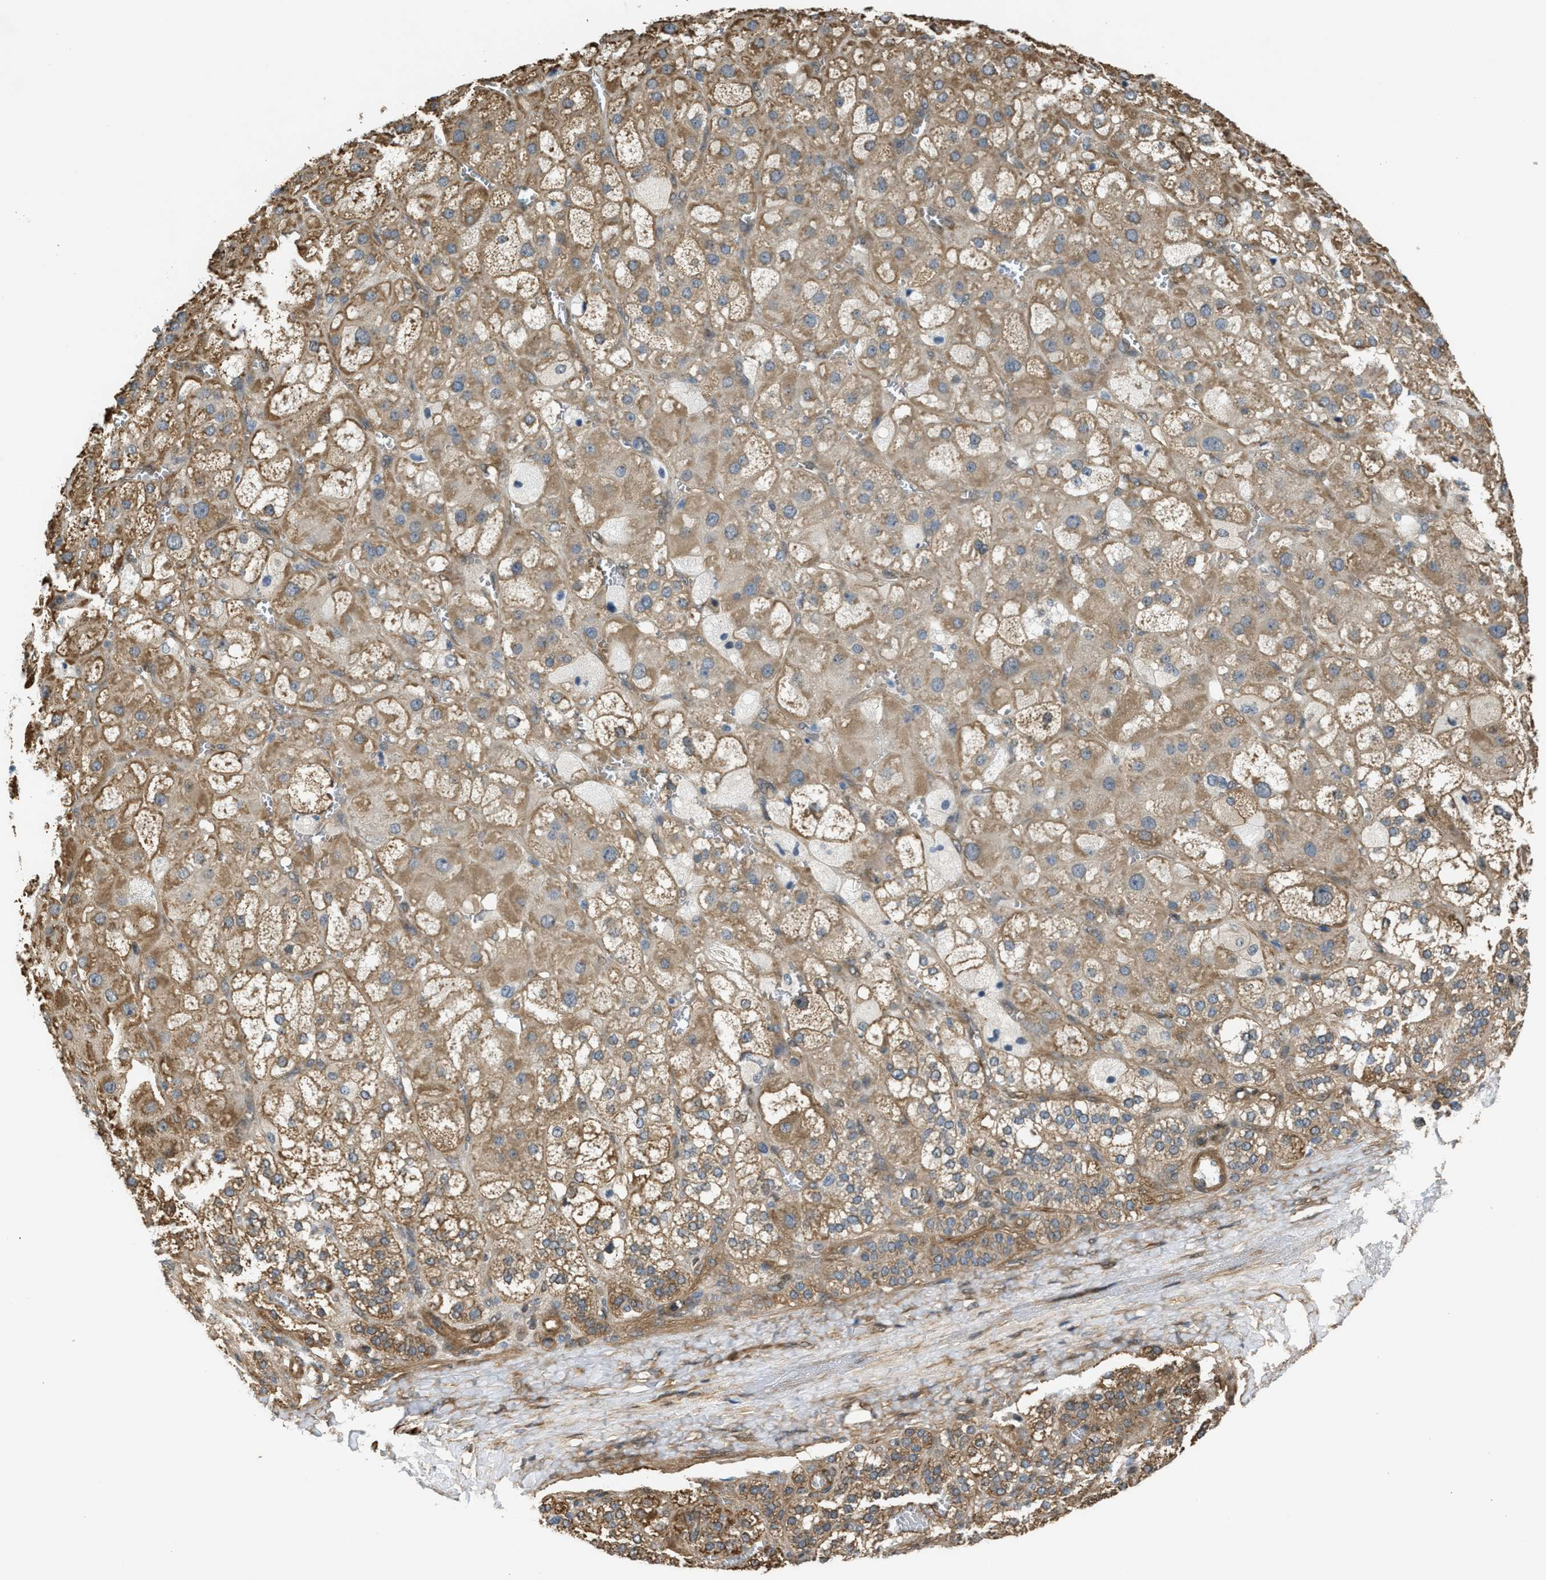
{"staining": {"intensity": "moderate", "quantity": ">75%", "location": "cytoplasmic/membranous"}, "tissue": "adrenal gland", "cell_type": "Glandular cells", "image_type": "normal", "snomed": [{"axis": "morphology", "description": "Normal tissue, NOS"}, {"axis": "topography", "description": "Adrenal gland"}], "caption": "Glandular cells exhibit medium levels of moderate cytoplasmic/membranous positivity in about >75% of cells in normal adrenal gland. (brown staining indicates protein expression, while blue staining denotes nuclei).", "gene": "BAG3", "patient": {"sex": "female", "age": 47}}